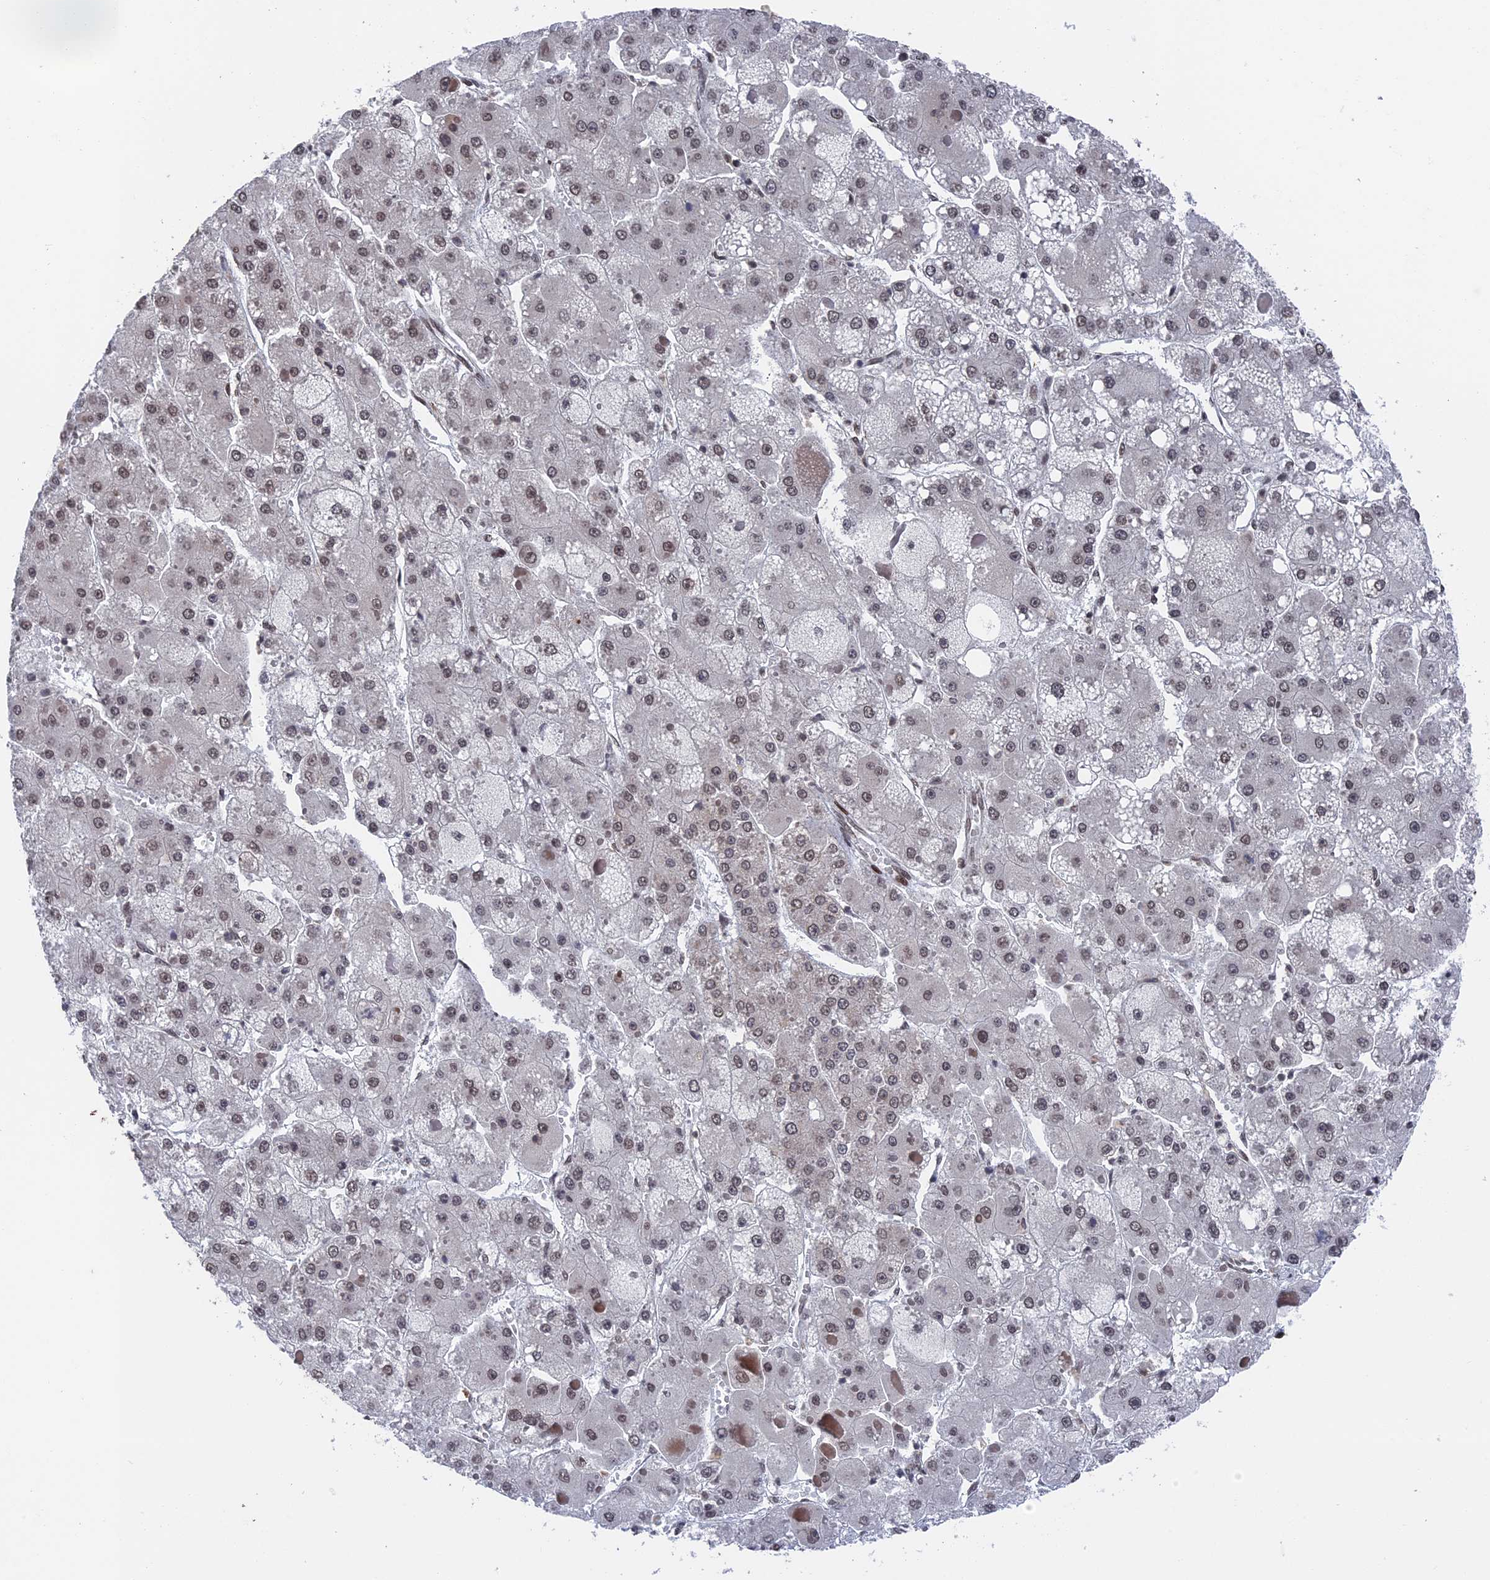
{"staining": {"intensity": "weak", "quantity": ">75%", "location": "nuclear"}, "tissue": "liver cancer", "cell_type": "Tumor cells", "image_type": "cancer", "snomed": [{"axis": "morphology", "description": "Carcinoma, Hepatocellular, NOS"}, {"axis": "topography", "description": "Liver"}], "caption": "About >75% of tumor cells in liver cancer reveal weak nuclear protein positivity as visualized by brown immunohistochemical staining.", "gene": "NR2C2AP", "patient": {"sex": "female", "age": 73}}